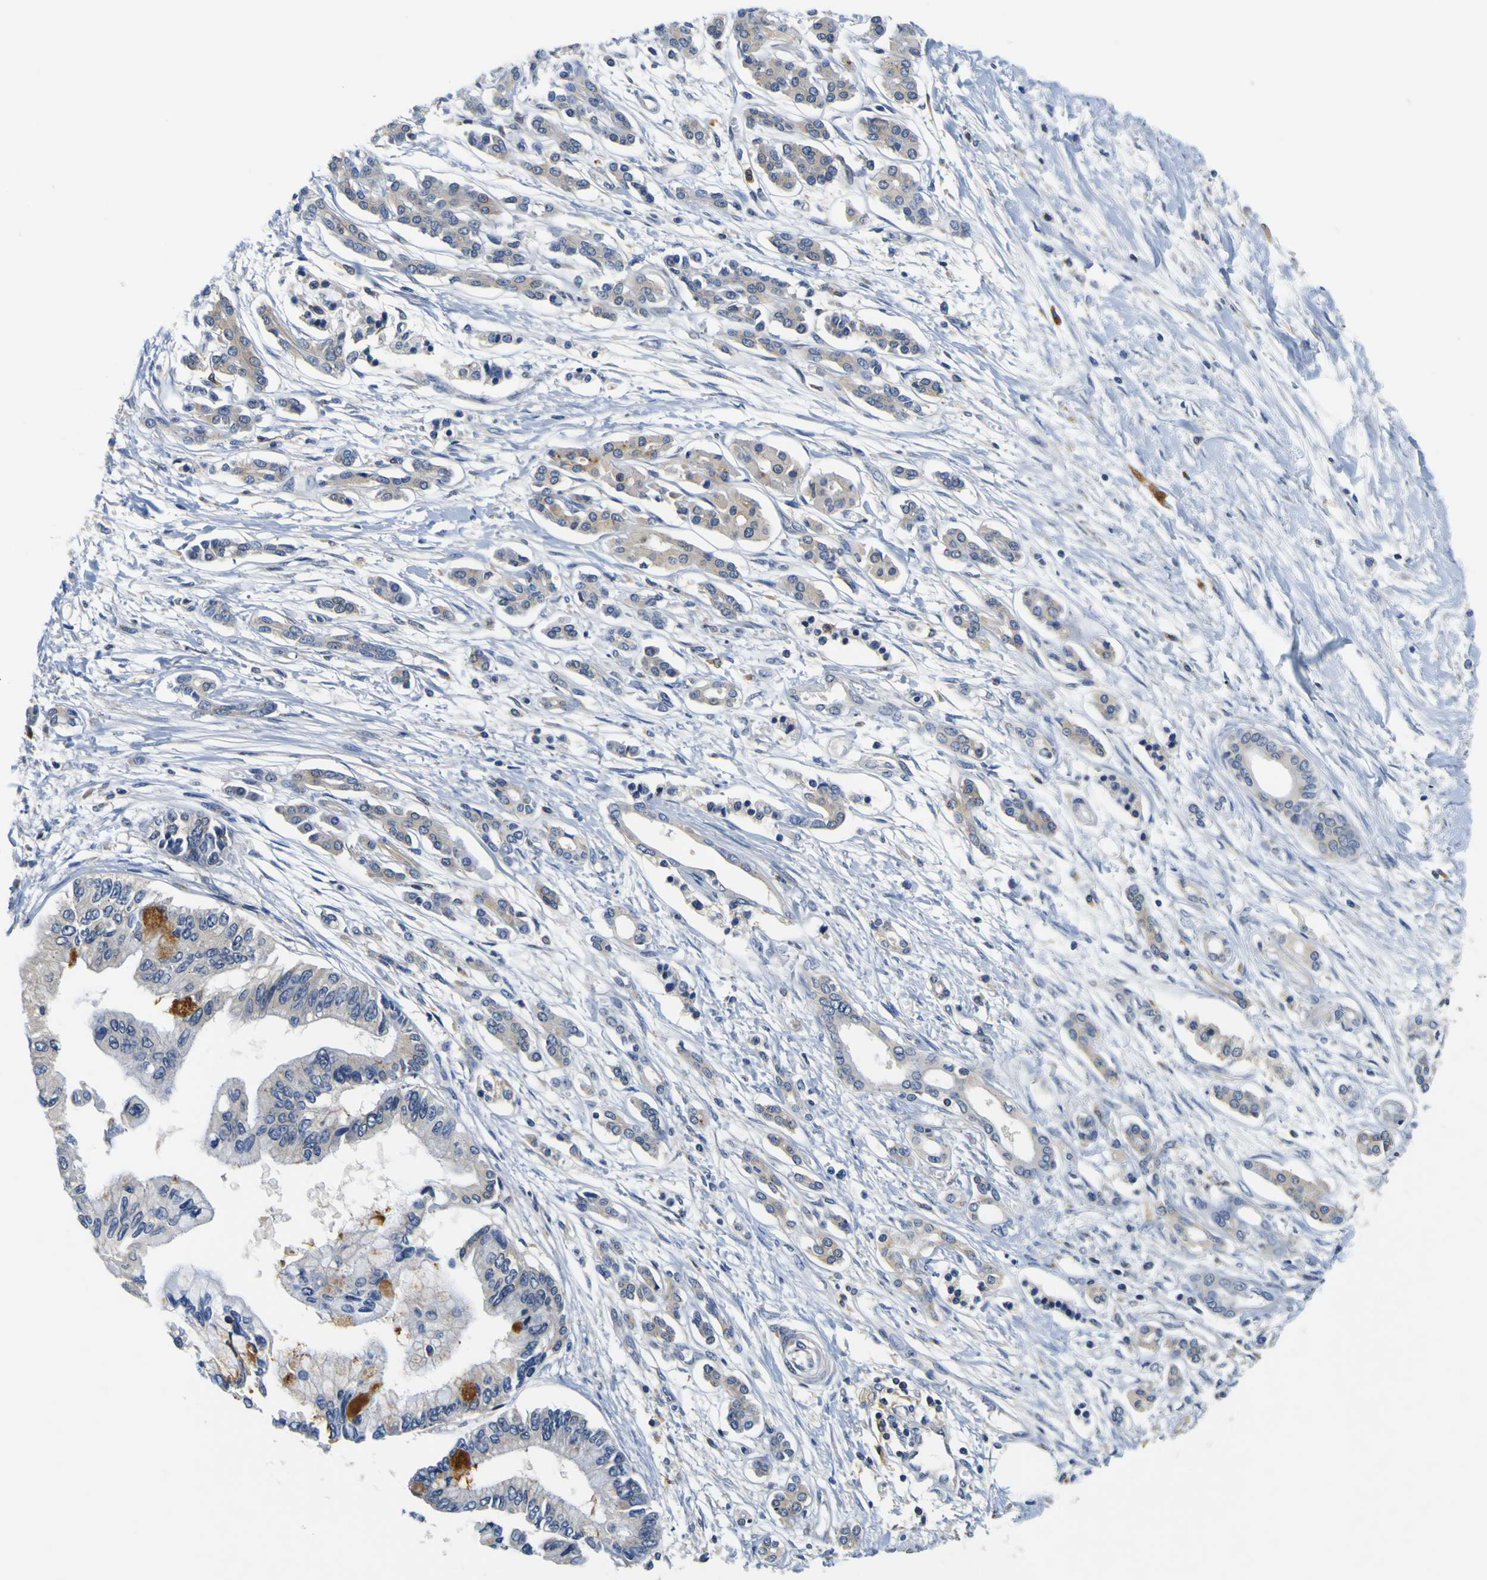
{"staining": {"intensity": "weak", "quantity": ">75%", "location": "cytoplasmic/membranous"}, "tissue": "pancreatic cancer", "cell_type": "Tumor cells", "image_type": "cancer", "snomed": [{"axis": "morphology", "description": "Adenocarcinoma, NOS"}, {"axis": "topography", "description": "Pancreas"}], "caption": "Immunohistochemistry (IHC) image of pancreatic adenocarcinoma stained for a protein (brown), which shows low levels of weak cytoplasmic/membranous staining in approximately >75% of tumor cells.", "gene": "TNIK", "patient": {"sex": "male", "age": 56}}